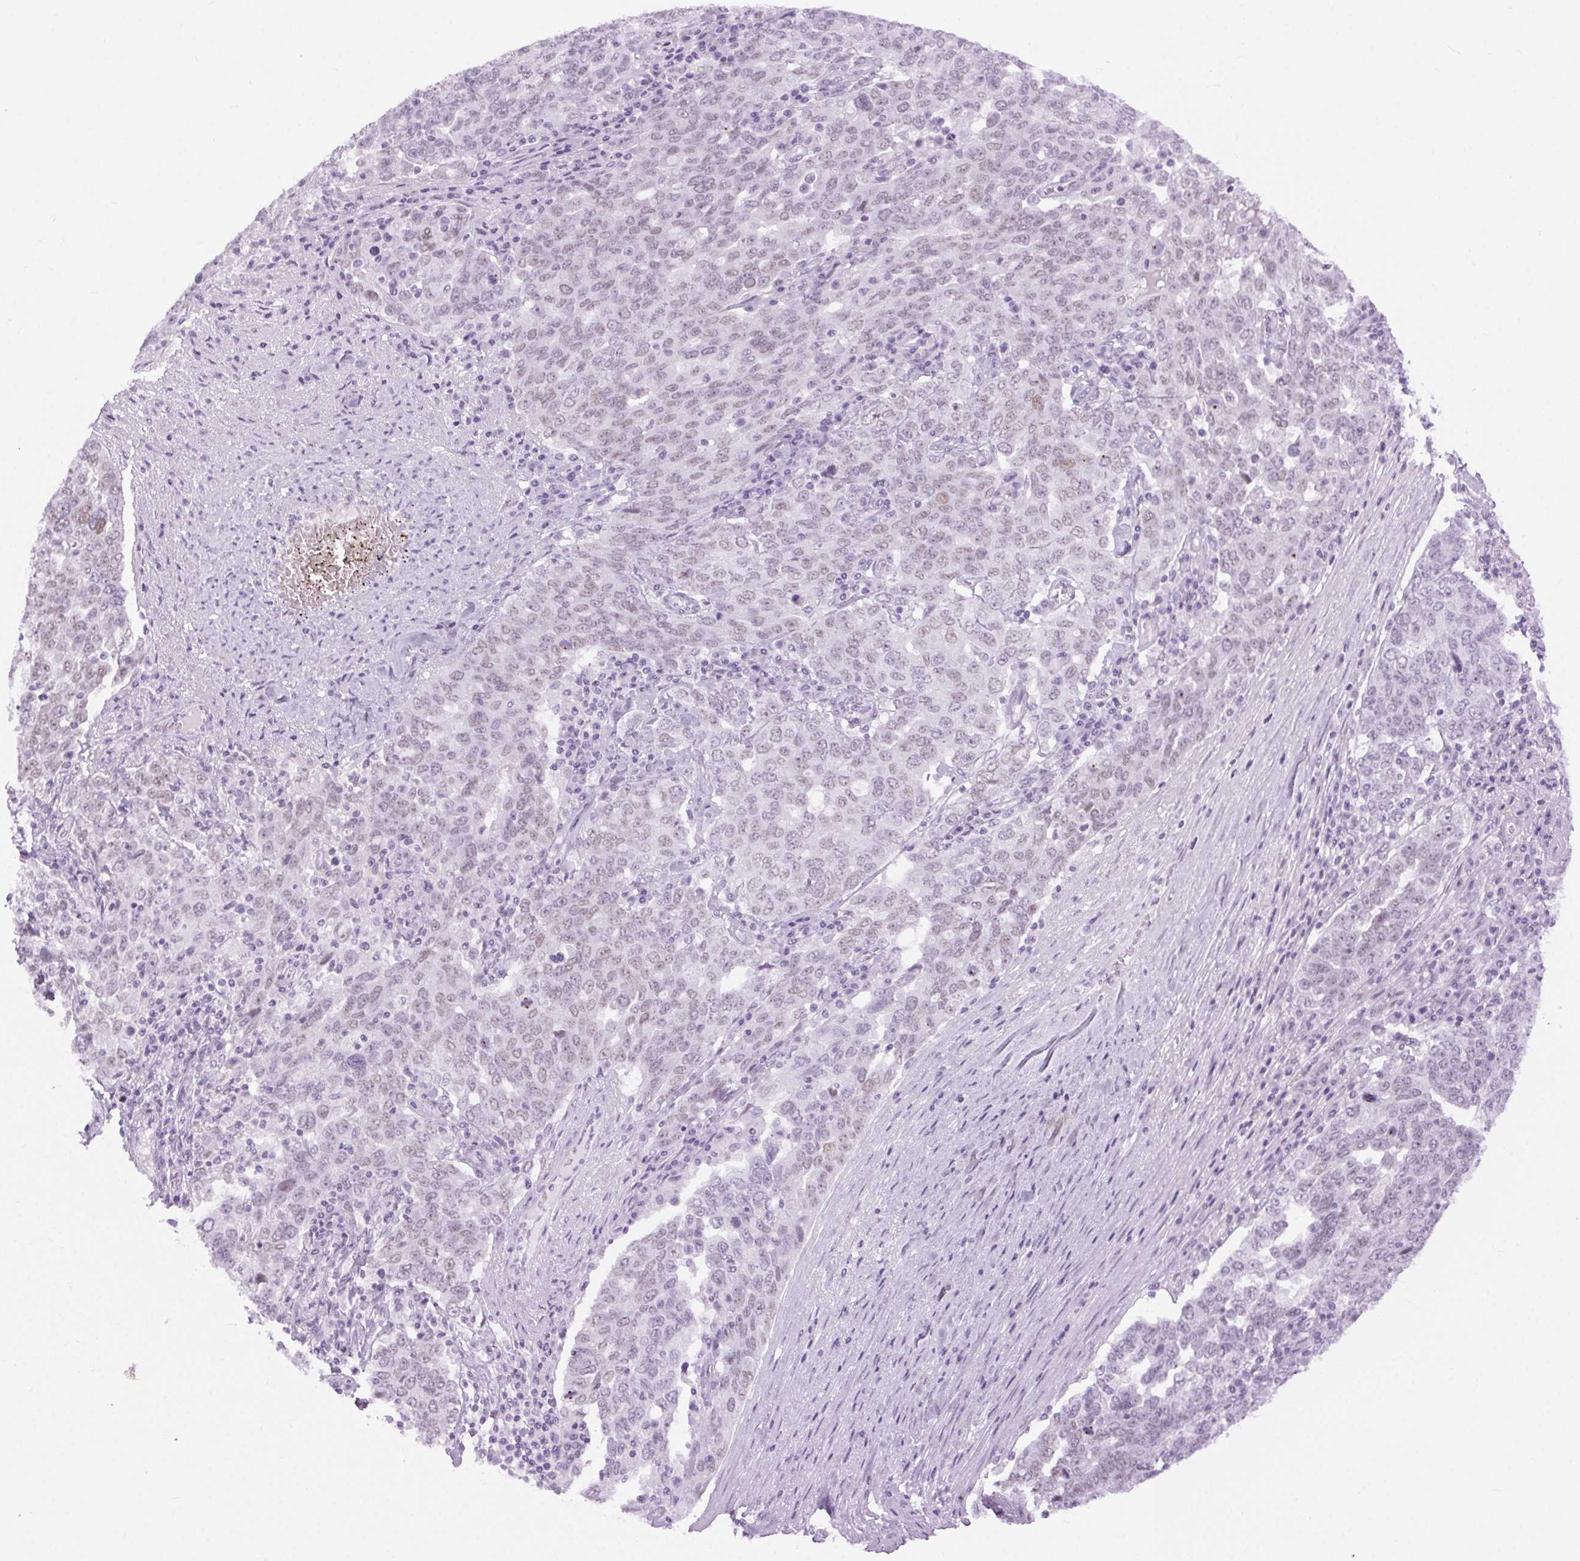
{"staining": {"intensity": "weak", "quantity": "25%-75%", "location": "nuclear"}, "tissue": "ovarian cancer", "cell_type": "Tumor cells", "image_type": "cancer", "snomed": [{"axis": "morphology", "description": "Carcinoma, endometroid"}, {"axis": "topography", "description": "Ovary"}], "caption": "This micrograph reveals ovarian cancer (endometroid carcinoma) stained with IHC to label a protein in brown. The nuclear of tumor cells show weak positivity for the protein. Nuclei are counter-stained blue.", "gene": "BEND2", "patient": {"sex": "female", "age": 62}}